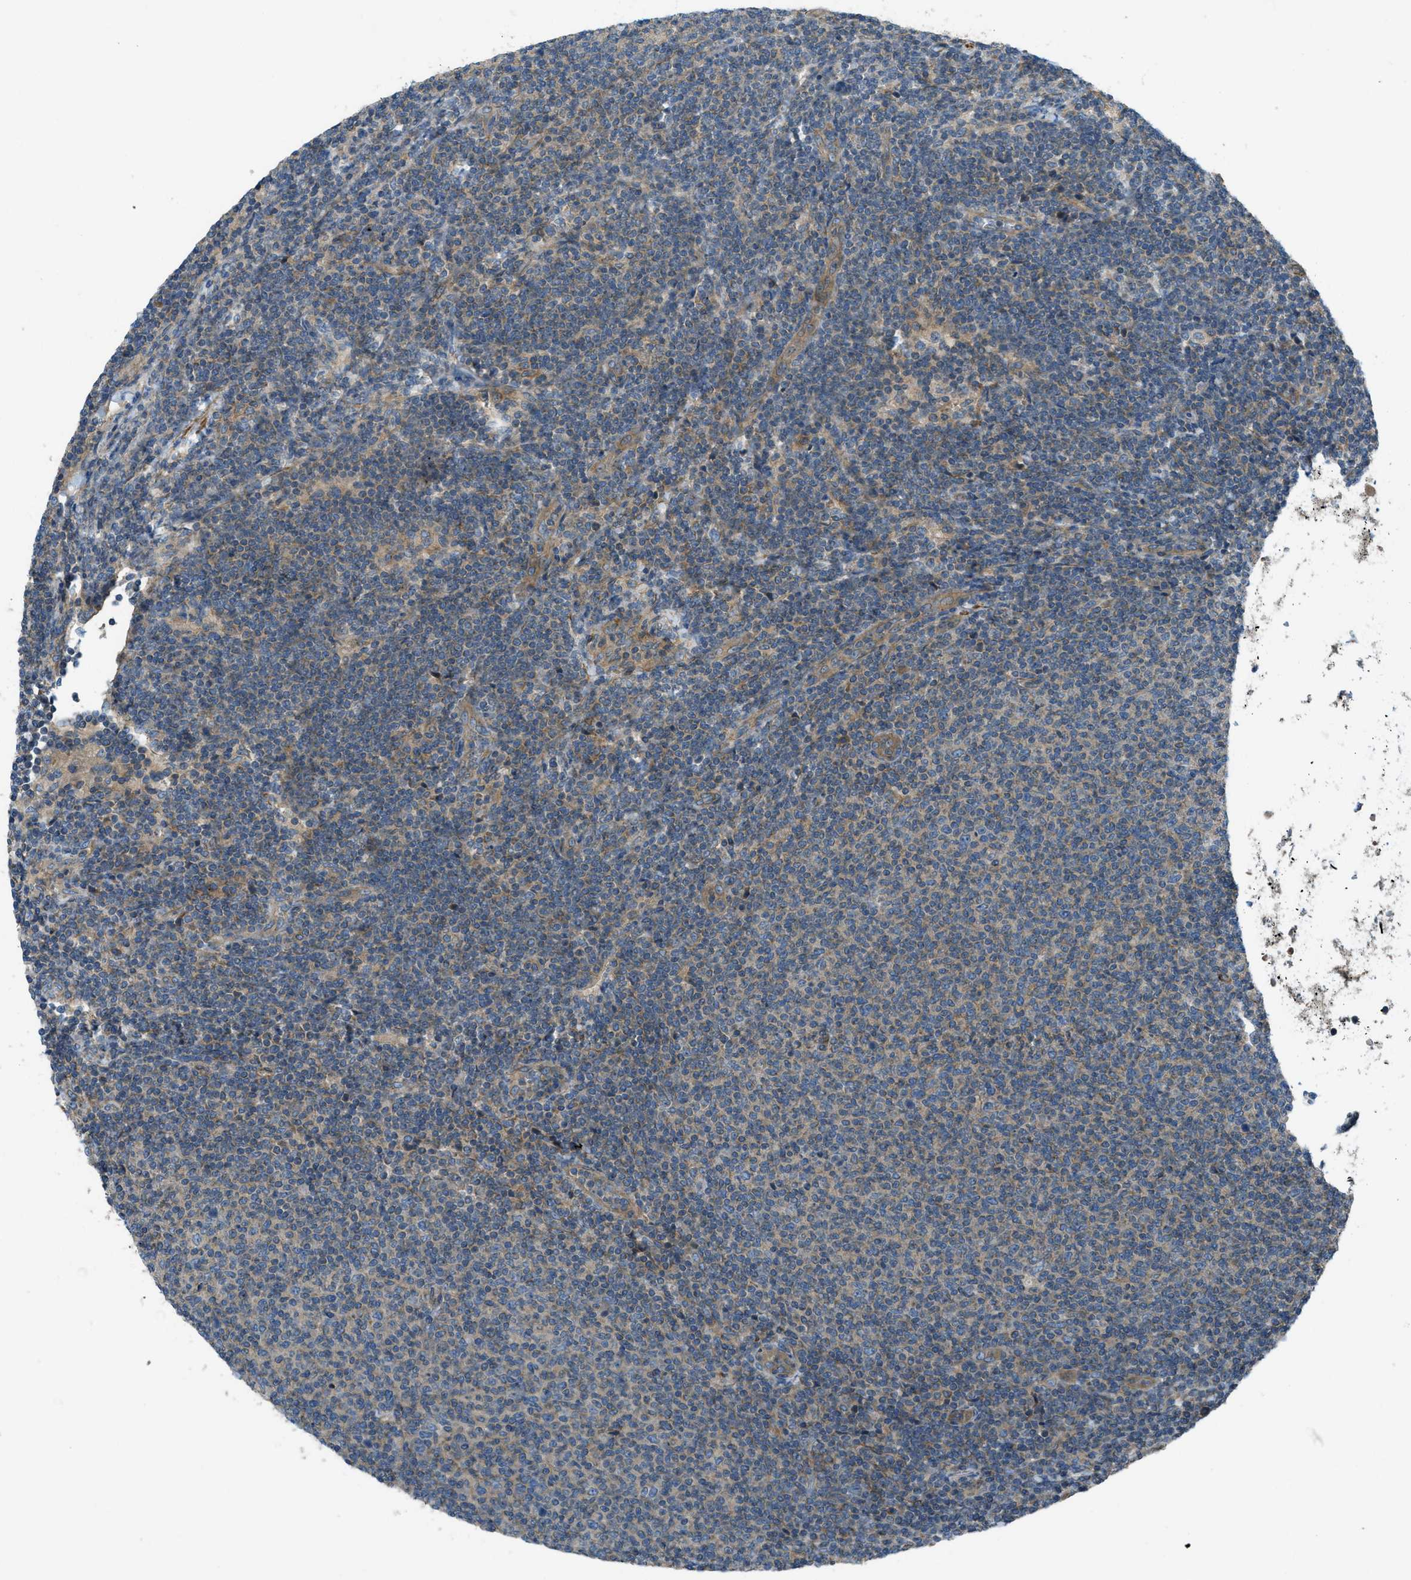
{"staining": {"intensity": "weak", "quantity": "25%-75%", "location": "cytoplasmic/membranous"}, "tissue": "lymphoma", "cell_type": "Tumor cells", "image_type": "cancer", "snomed": [{"axis": "morphology", "description": "Malignant lymphoma, non-Hodgkin's type, Low grade"}, {"axis": "topography", "description": "Lymph node"}], "caption": "Immunohistochemistry (DAB (3,3'-diaminobenzidine)) staining of human lymphoma shows weak cytoplasmic/membranous protein positivity in approximately 25%-75% of tumor cells.", "gene": "VEZT", "patient": {"sex": "male", "age": 66}}